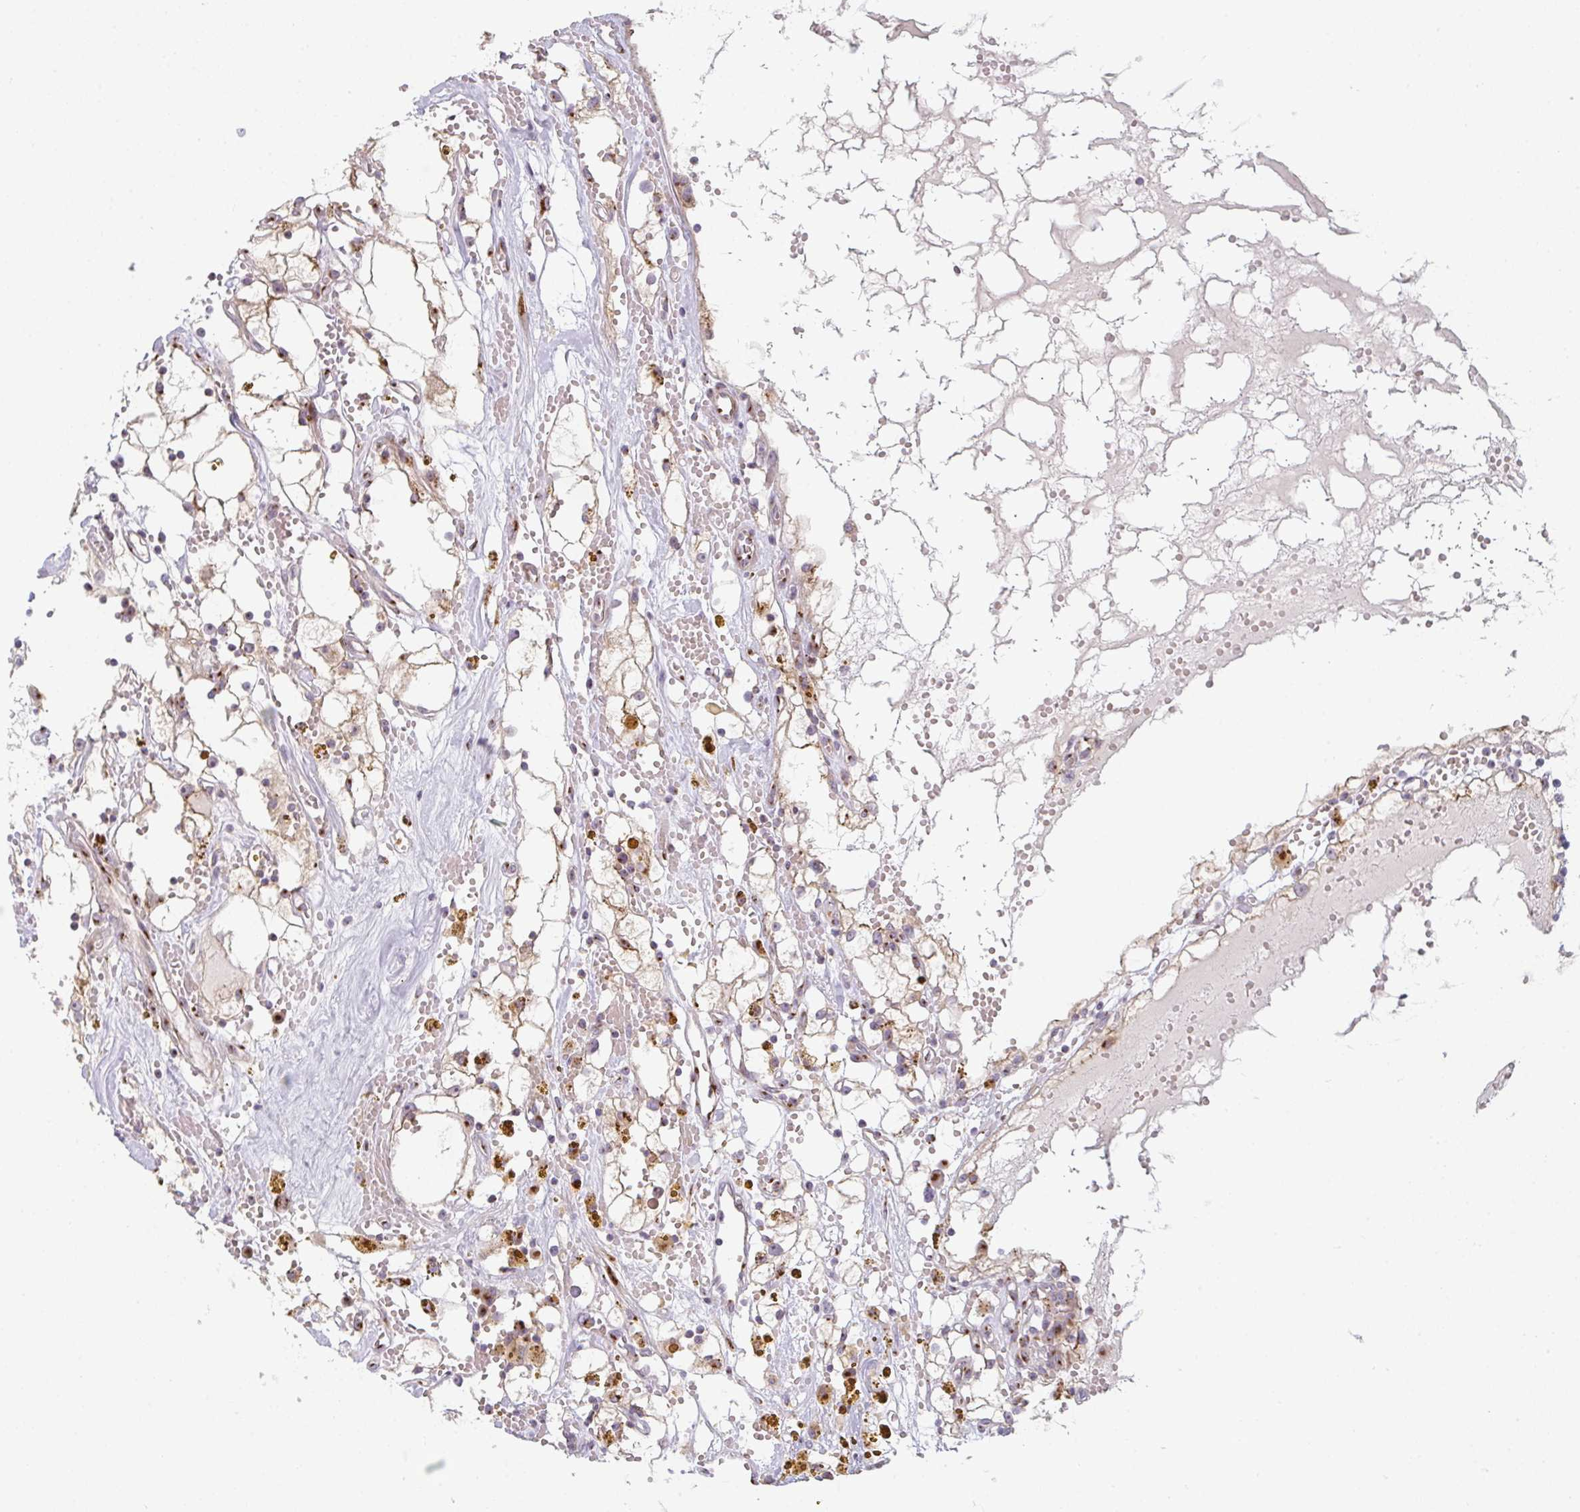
{"staining": {"intensity": "weak", "quantity": ">75%", "location": "cytoplasmic/membranous"}, "tissue": "renal cancer", "cell_type": "Tumor cells", "image_type": "cancer", "snomed": [{"axis": "morphology", "description": "Adenocarcinoma, NOS"}, {"axis": "topography", "description": "Kidney"}], "caption": "Protein expression analysis of renal adenocarcinoma exhibits weak cytoplasmic/membranous positivity in about >75% of tumor cells.", "gene": "GVQW3", "patient": {"sex": "male", "age": 56}}